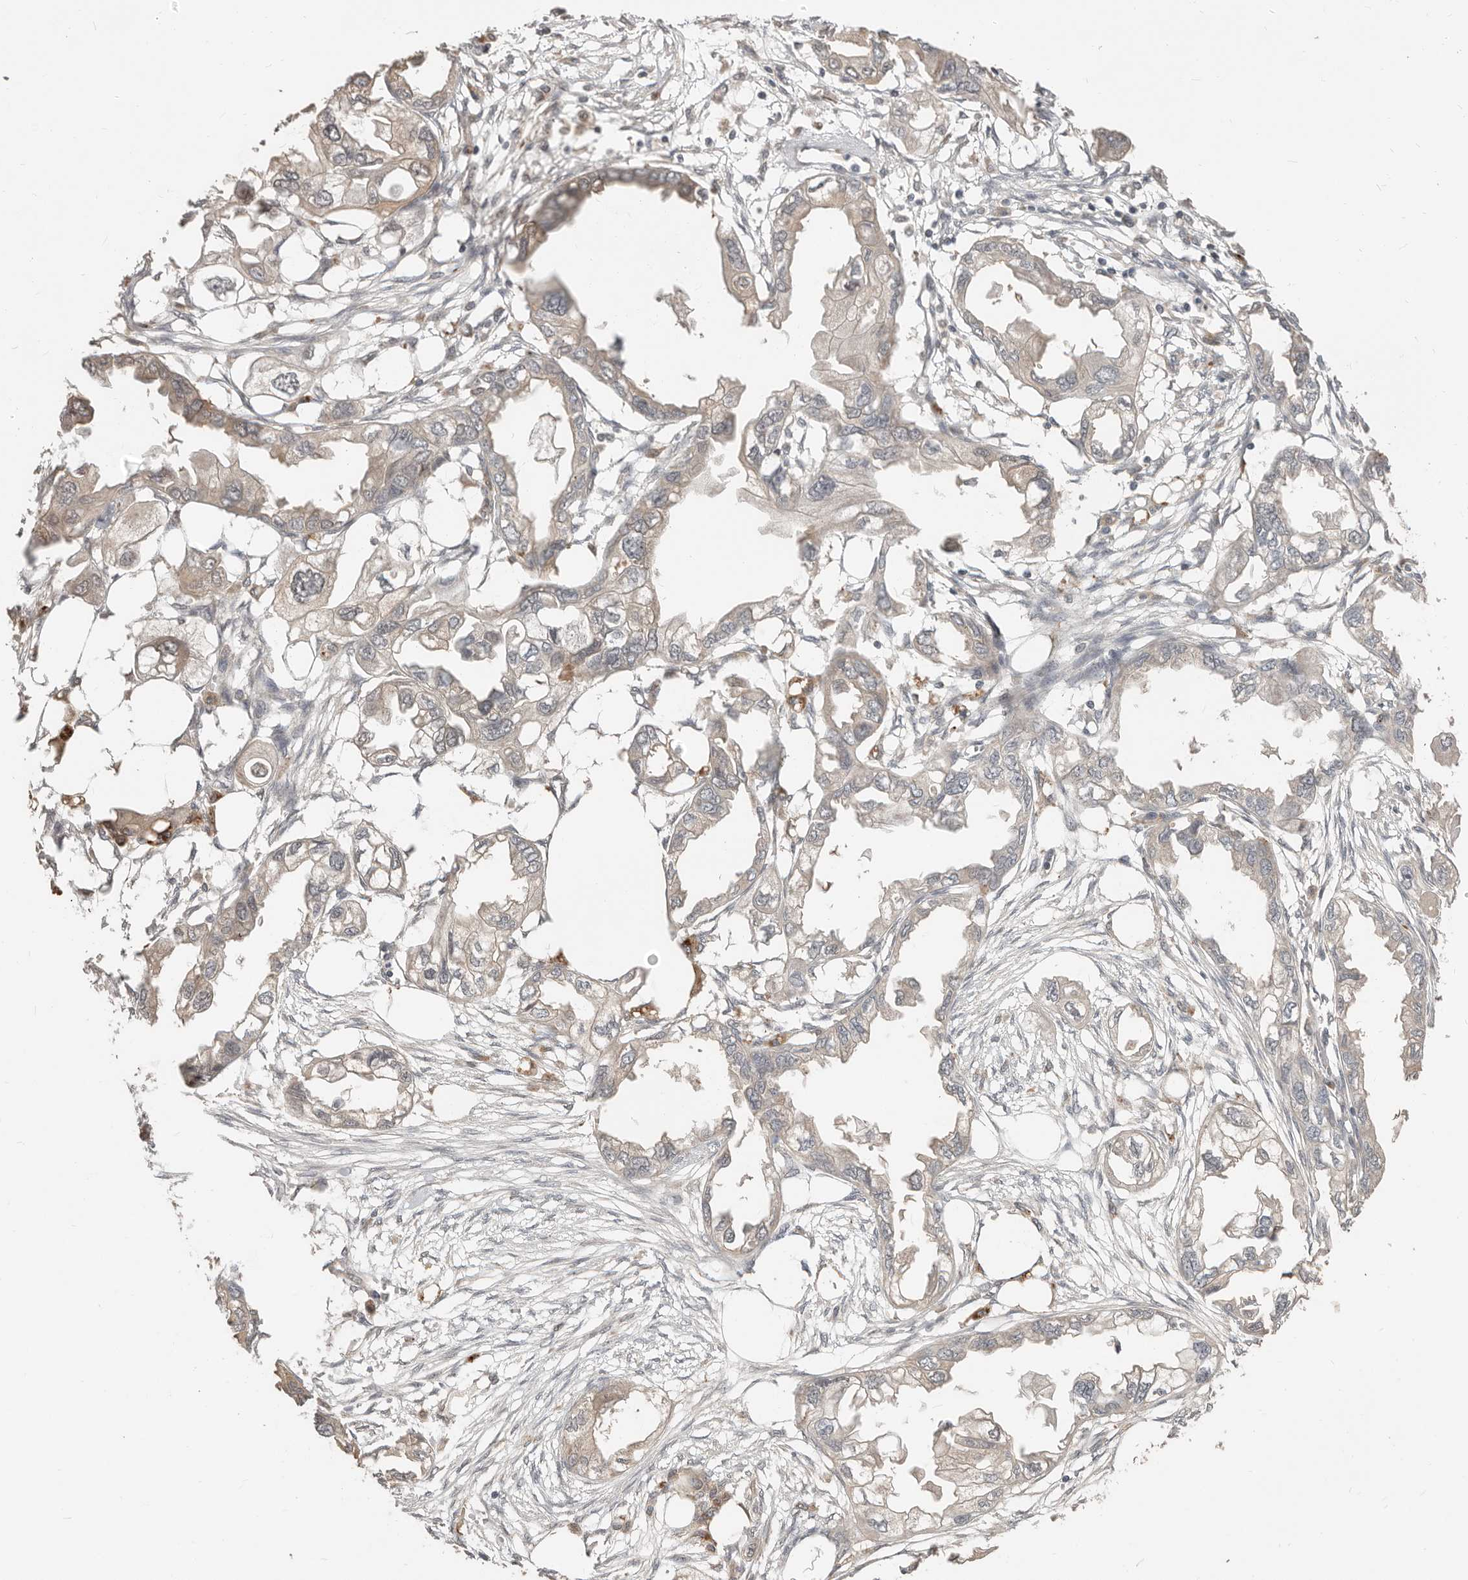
{"staining": {"intensity": "negative", "quantity": "none", "location": "none"}, "tissue": "endometrial cancer", "cell_type": "Tumor cells", "image_type": "cancer", "snomed": [{"axis": "morphology", "description": "Adenocarcinoma, NOS"}, {"axis": "morphology", "description": "Adenocarcinoma, metastatic, NOS"}, {"axis": "topography", "description": "Adipose tissue"}, {"axis": "topography", "description": "Endometrium"}], "caption": "Immunohistochemistry (IHC) of endometrial cancer shows no positivity in tumor cells.", "gene": "MTFR2", "patient": {"sex": "female", "age": 67}}